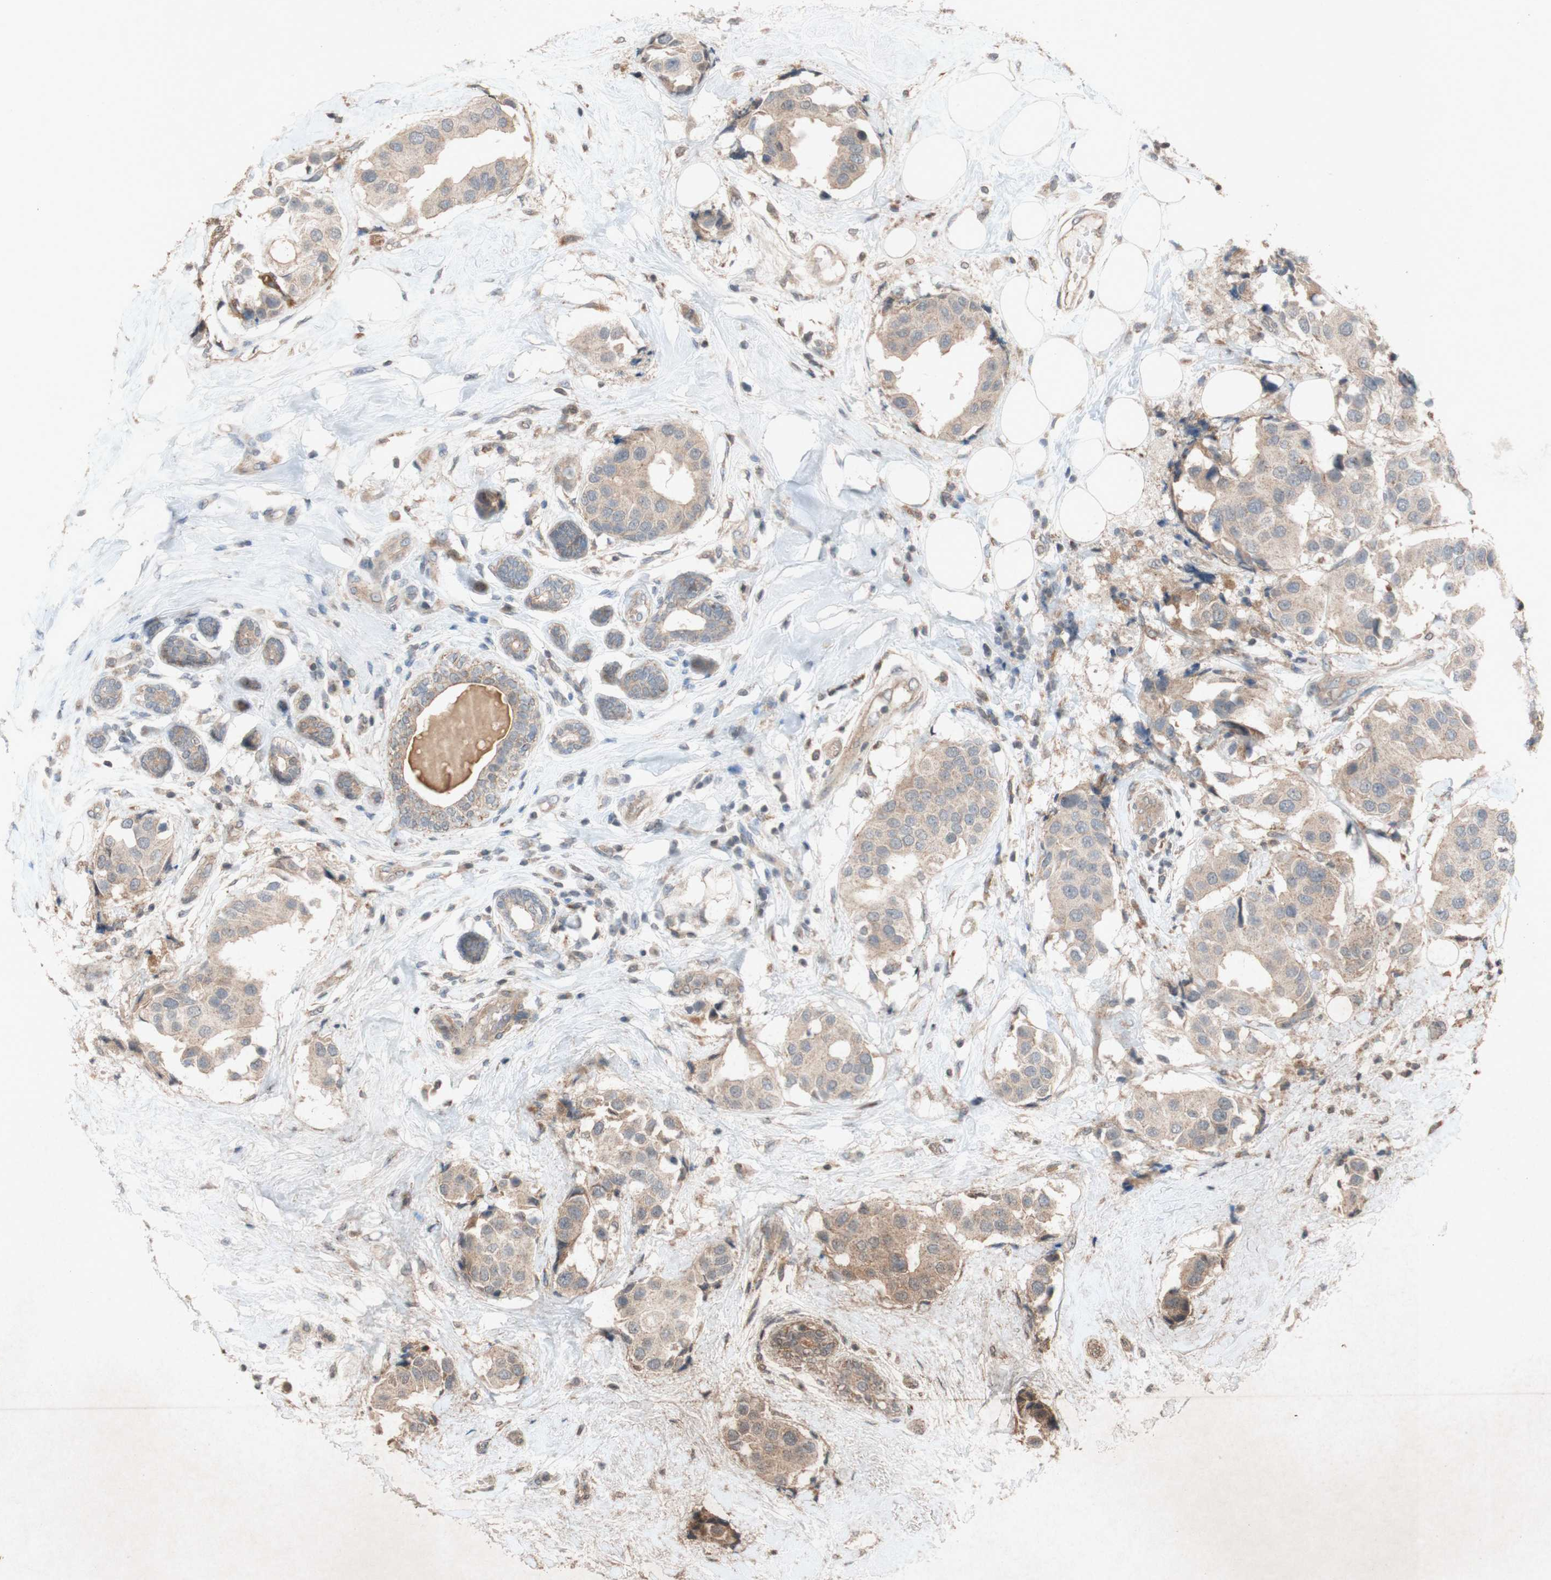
{"staining": {"intensity": "weak", "quantity": ">75%", "location": "cytoplasmic/membranous"}, "tissue": "breast cancer", "cell_type": "Tumor cells", "image_type": "cancer", "snomed": [{"axis": "morphology", "description": "Normal tissue, NOS"}, {"axis": "morphology", "description": "Duct carcinoma"}, {"axis": "topography", "description": "Breast"}], "caption": "Immunohistochemical staining of breast cancer (invasive ductal carcinoma) exhibits low levels of weak cytoplasmic/membranous expression in about >75% of tumor cells. (DAB IHC, brown staining for protein, blue staining for nuclei).", "gene": "ATP6V1F", "patient": {"sex": "female", "age": 39}}